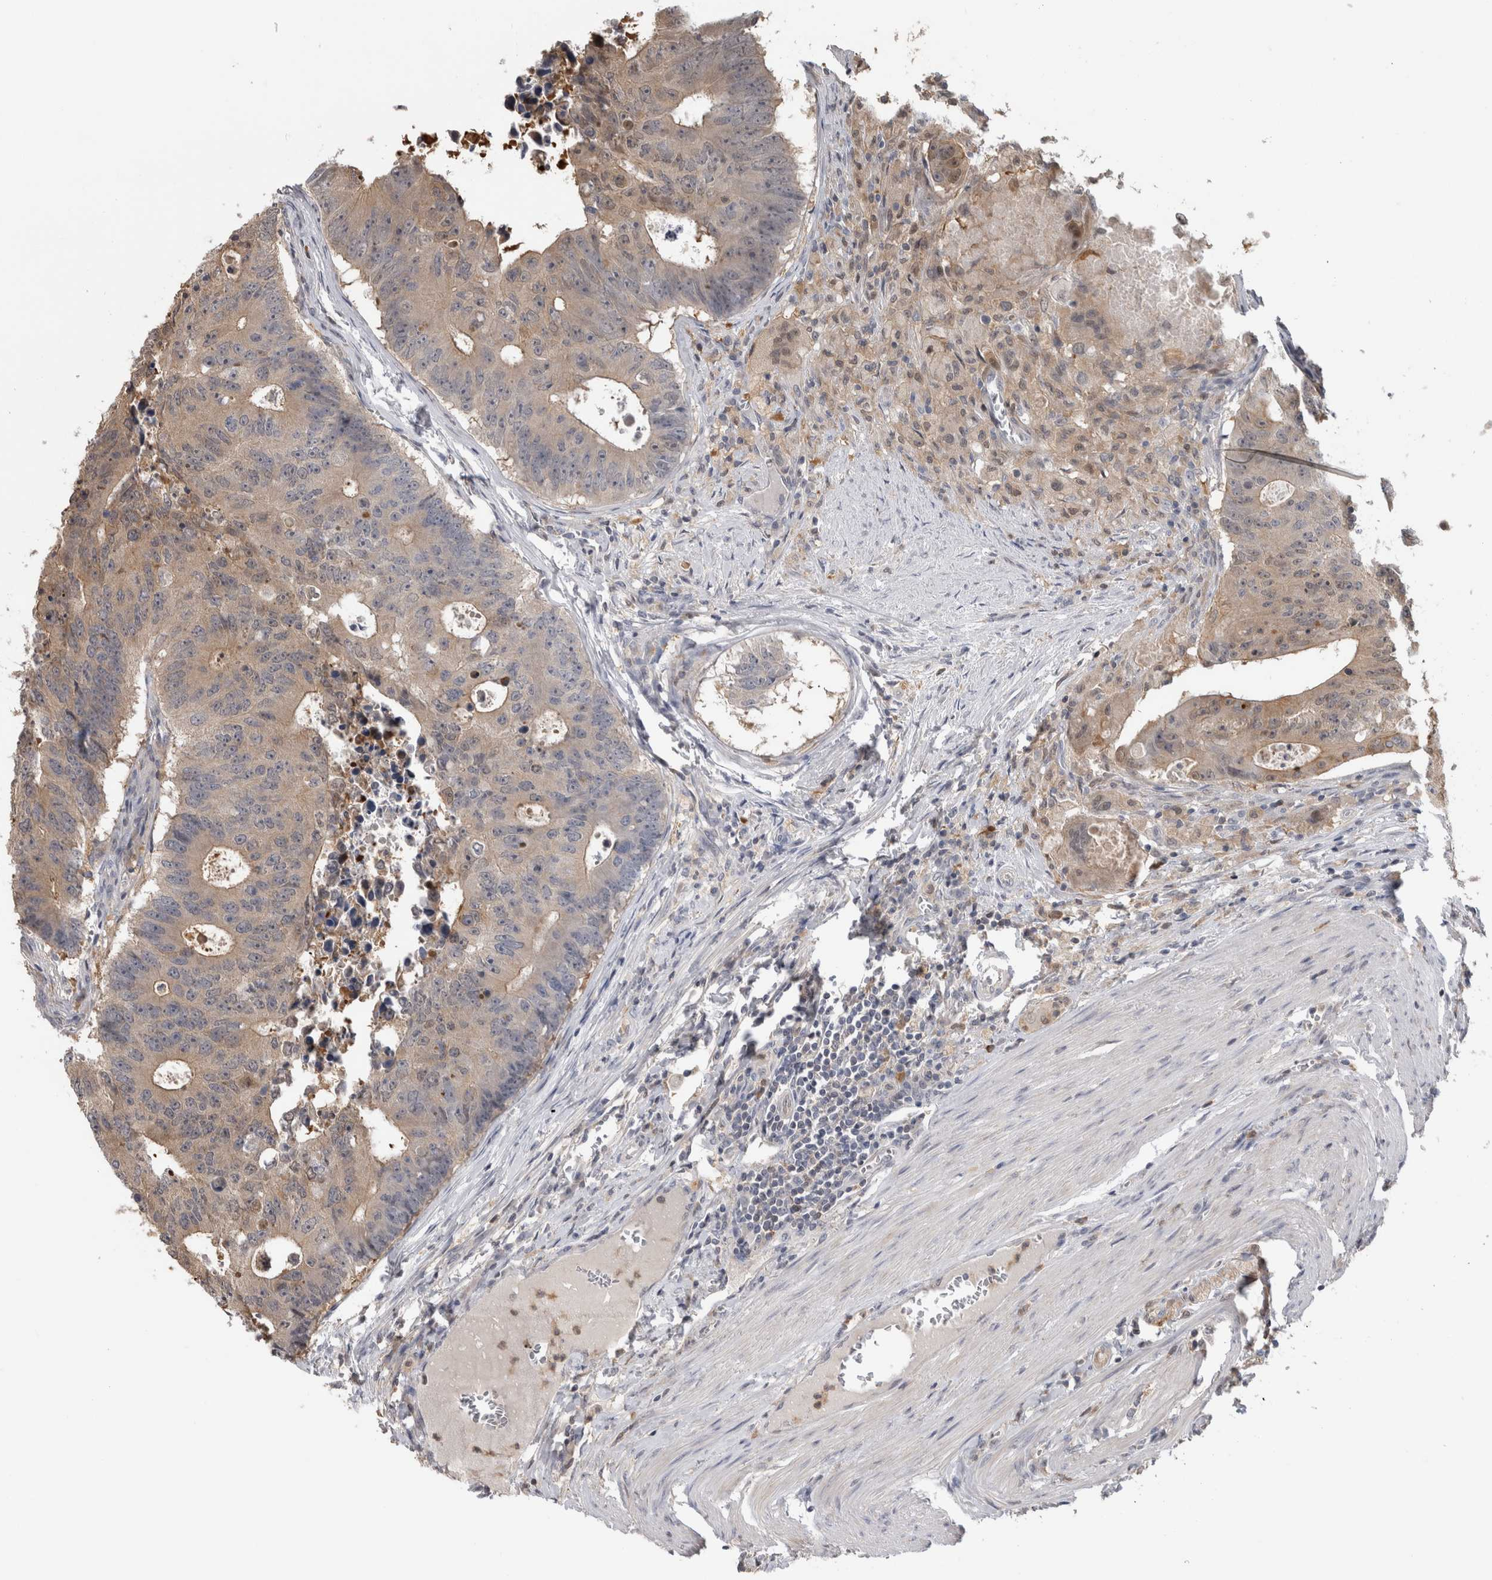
{"staining": {"intensity": "weak", "quantity": "25%-75%", "location": "cytoplasmic/membranous"}, "tissue": "colorectal cancer", "cell_type": "Tumor cells", "image_type": "cancer", "snomed": [{"axis": "morphology", "description": "Adenocarcinoma, NOS"}, {"axis": "topography", "description": "Colon"}], "caption": "Tumor cells demonstrate low levels of weak cytoplasmic/membranous positivity in about 25%-75% of cells in colorectal cancer. (DAB (3,3'-diaminobenzidine) IHC, brown staining for protein, blue staining for nuclei).", "gene": "USH1G", "patient": {"sex": "male", "age": 87}}